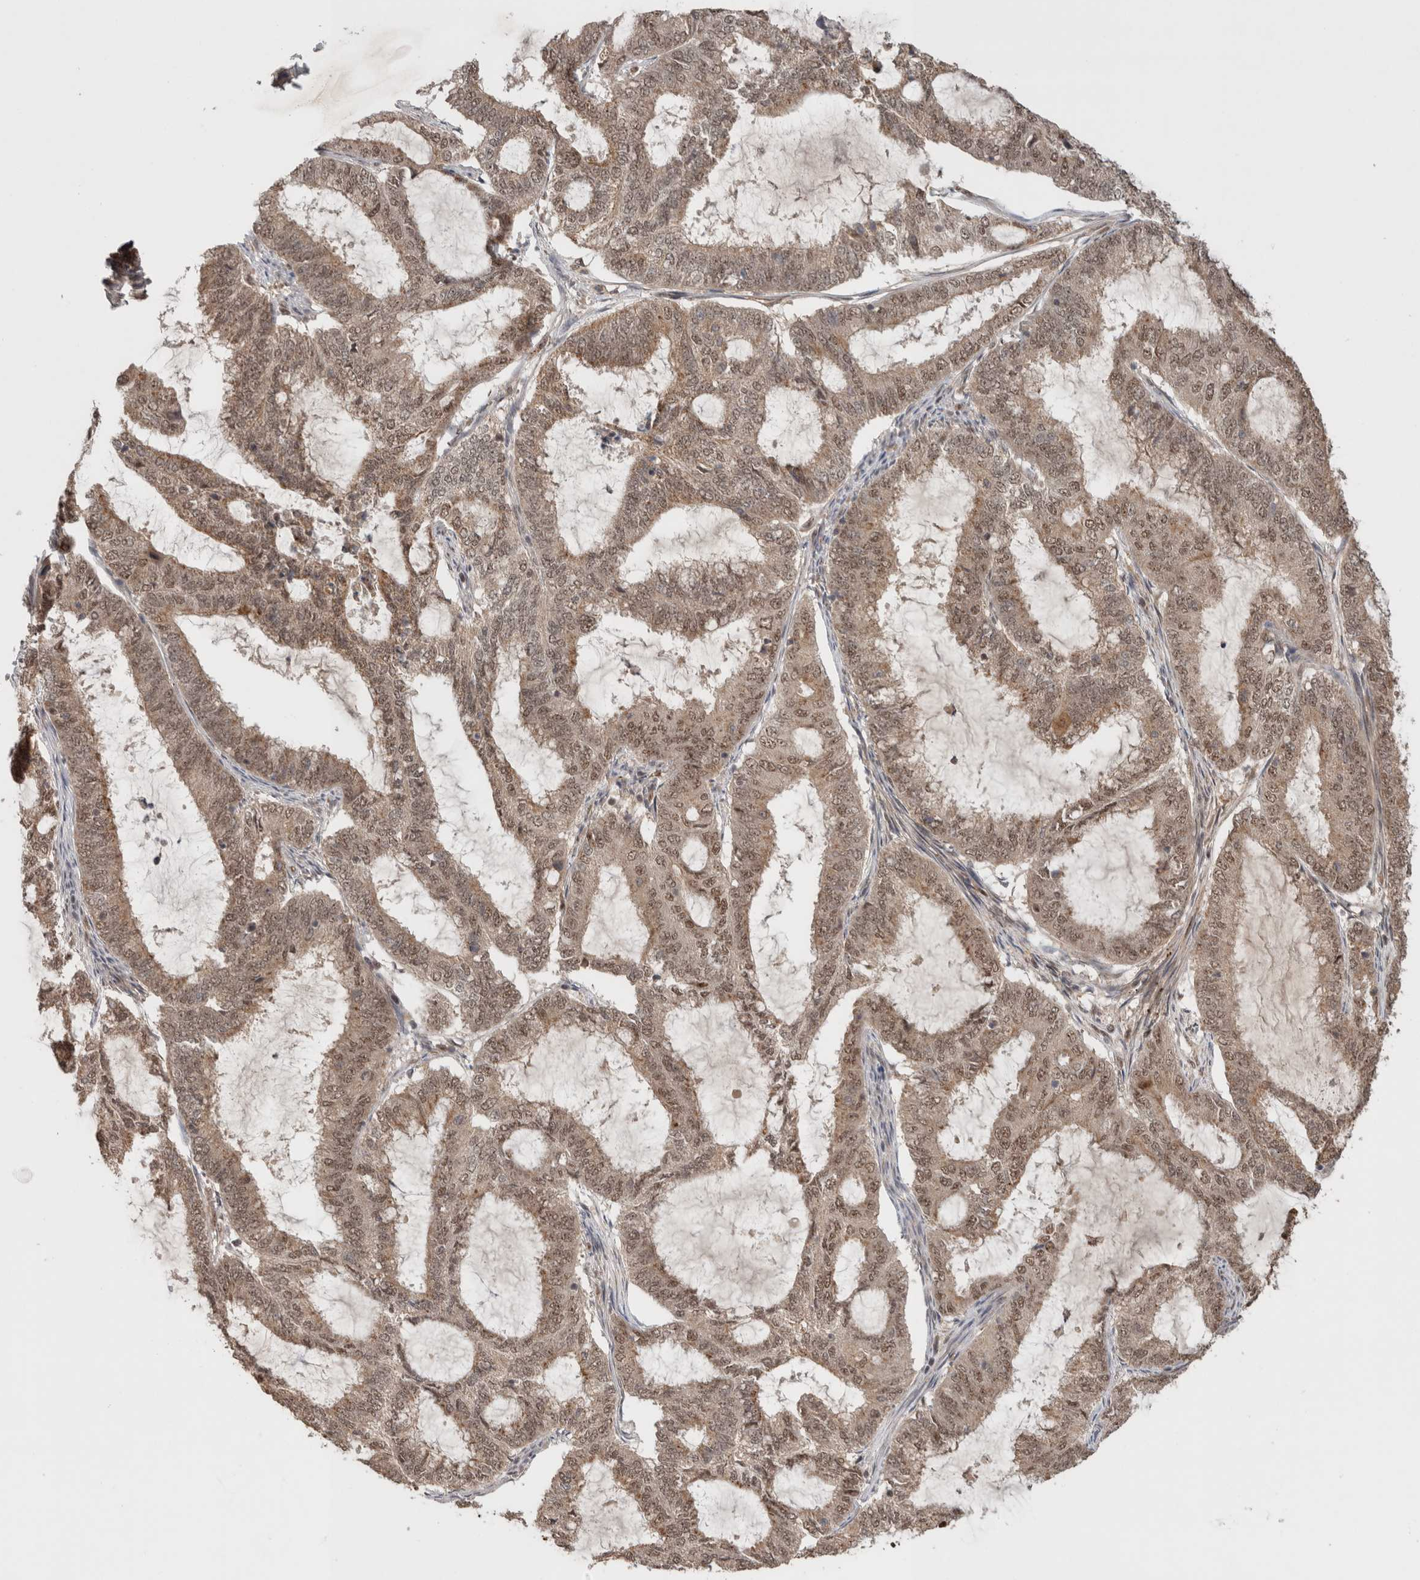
{"staining": {"intensity": "moderate", "quantity": ">75%", "location": "nuclear"}, "tissue": "endometrial cancer", "cell_type": "Tumor cells", "image_type": "cancer", "snomed": [{"axis": "morphology", "description": "Adenocarcinoma, NOS"}, {"axis": "topography", "description": "Endometrium"}], "caption": "Tumor cells demonstrate medium levels of moderate nuclear positivity in about >75% of cells in endometrial adenocarcinoma. The staining was performed using DAB (3,3'-diaminobenzidine) to visualize the protein expression in brown, while the nuclei were stained in blue with hematoxylin (Magnification: 20x).", "gene": "MPHOSPH6", "patient": {"sex": "female", "age": 51}}